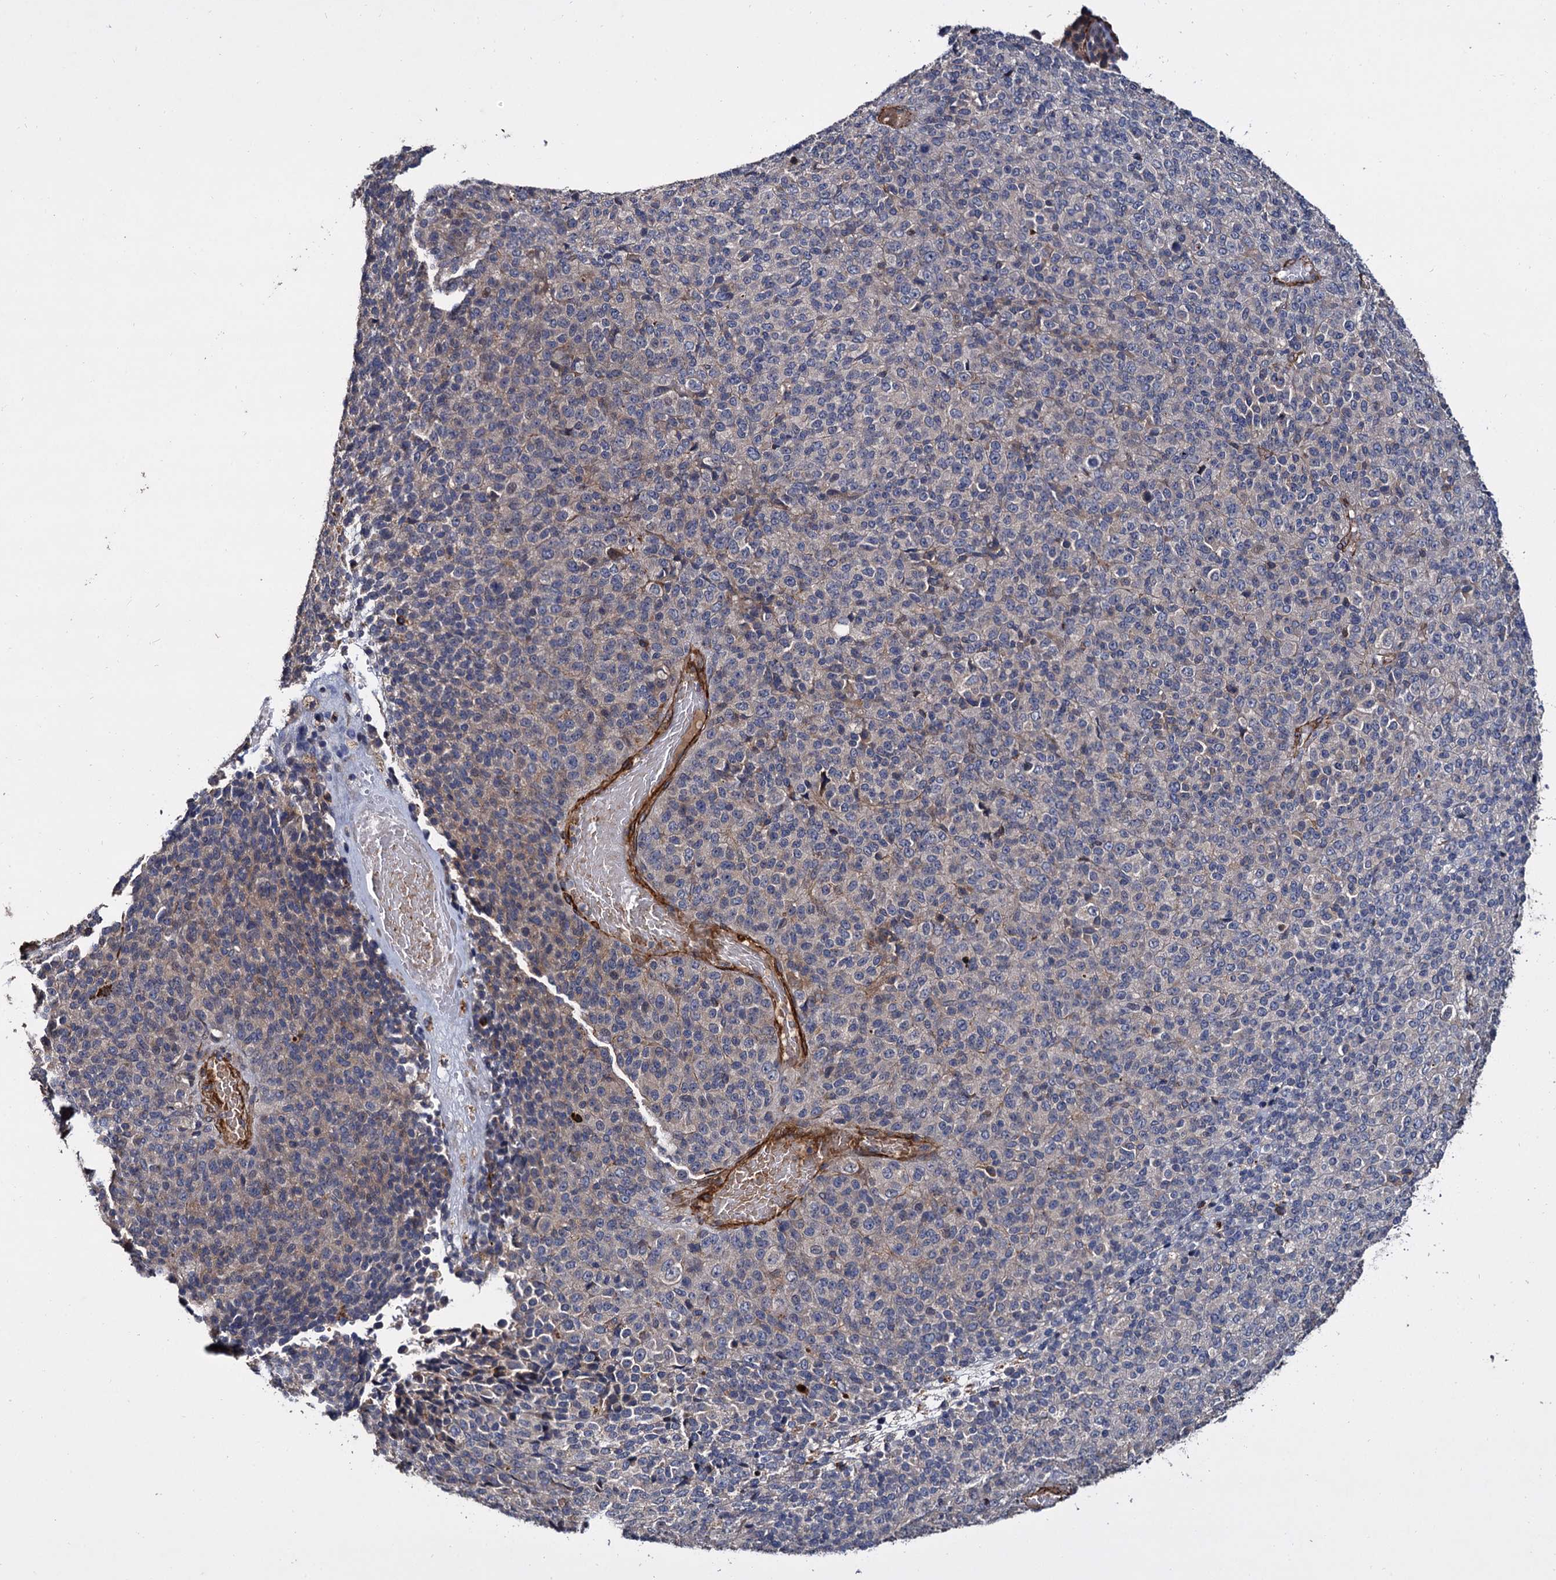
{"staining": {"intensity": "negative", "quantity": "none", "location": "none"}, "tissue": "melanoma", "cell_type": "Tumor cells", "image_type": "cancer", "snomed": [{"axis": "morphology", "description": "Malignant melanoma, Metastatic site"}, {"axis": "topography", "description": "Brain"}], "caption": "Immunohistochemistry (IHC) of malignant melanoma (metastatic site) exhibits no staining in tumor cells.", "gene": "ISM2", "patient": {"sex": "female", "age": 56}}